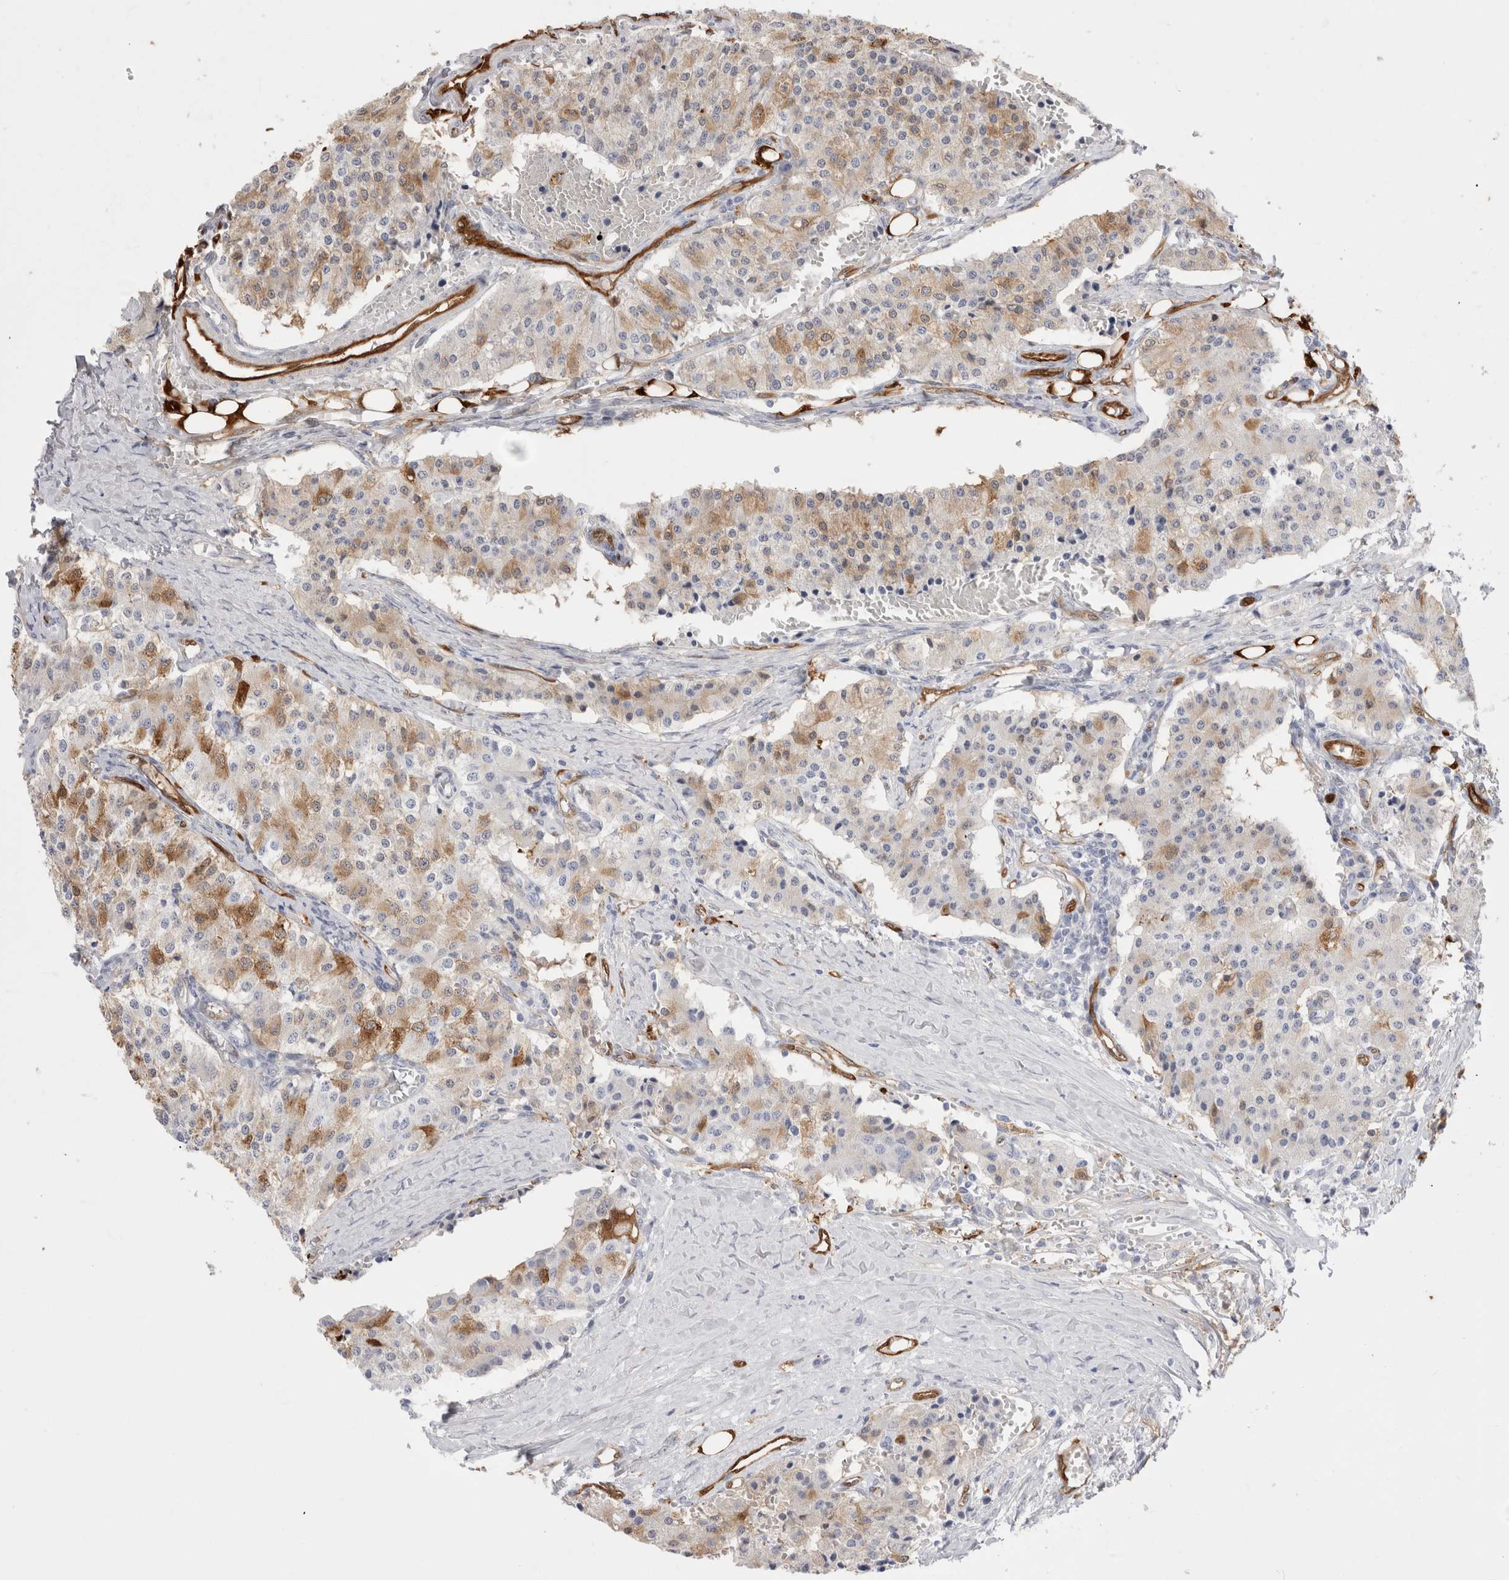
{"staining": {"intensity": "moderate", "quantity": "25%-75%", "location": "cytoplasmic/membranous"}, "tissue": "carcinoid", "cell_type": "Tumor cells", "image_type": "cancer", "snomed": [{"axis": "morphology", "description": "Carcinoid, malignant, NOS"}, {"axis": "topography", "description": "Colon"}], "caption": "IHC of carcinoid reveals medium levels of moderate cytoplasmic/membranous expression in about 25%-75% of tumor cells. (brown staining indicates protein expression, while blue staining denotes nuclei).", "gene": "NAPEPLD", "patient": {"sex": "female", "age": 52}}